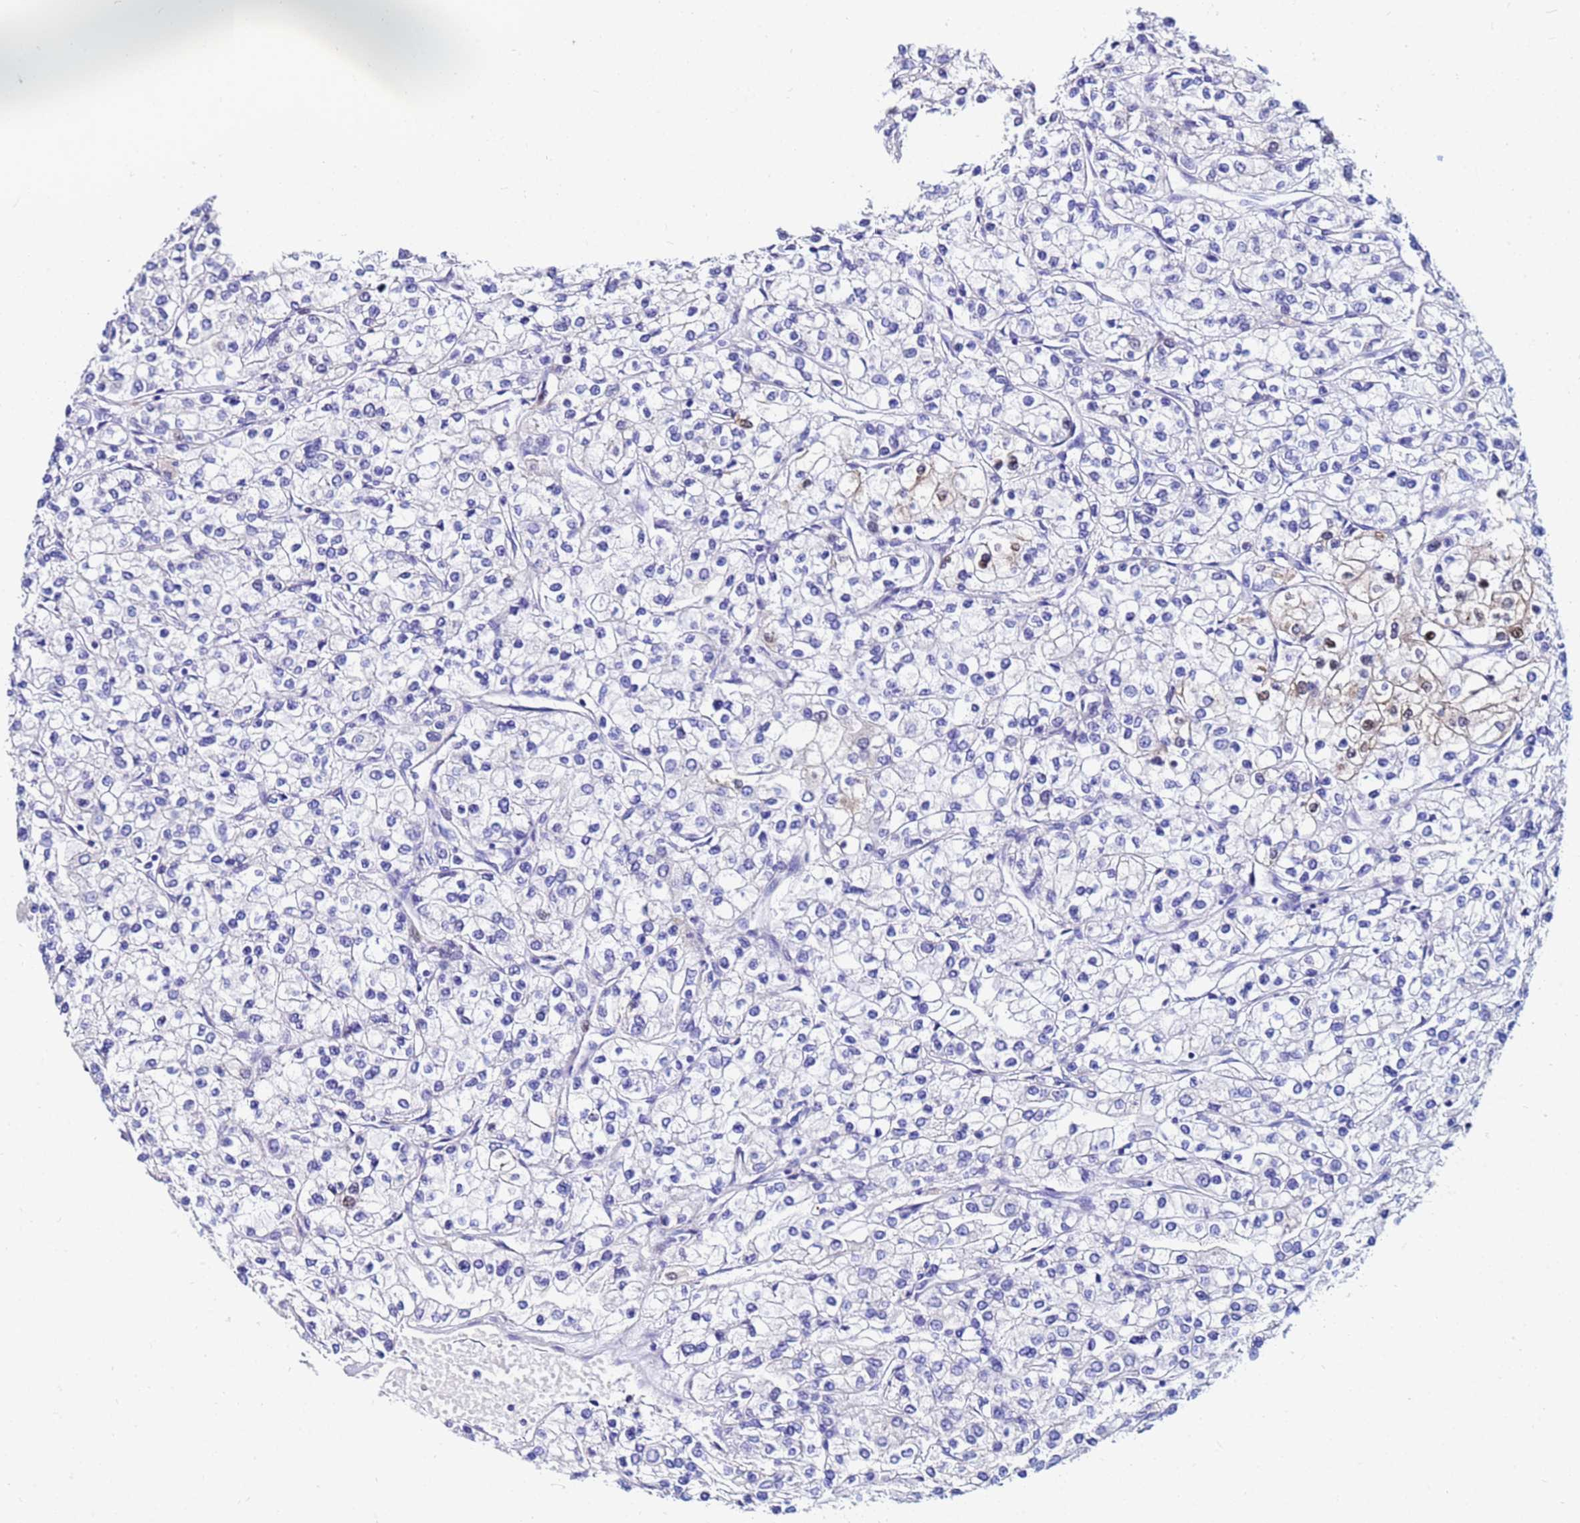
{"staining": {"intensity": "negative", "quantity": "none", "location": "none"}, "tissue": "renal cancer", "cell_type": "Tumor cells", "image_type": "cancer", "snomed": [{"axis": "morphology", "description": "Adenocarcinoma, NOS"}, {"axis": "topography", "description": "Kidney"}], "caption": "High power microscopy micrograph of an immunohistochemistry (IHC) micrograph of renal adenocarcinoma, revealing no significant positivity in tumor cells. The staining is performed using DAB (3,3'-diaminobenzidine) brown chromogen with nuclei counter-stained in using hematoxylin.", "gene": "PPP1R14C", "patient": {"sex": "male", "age": 80}}